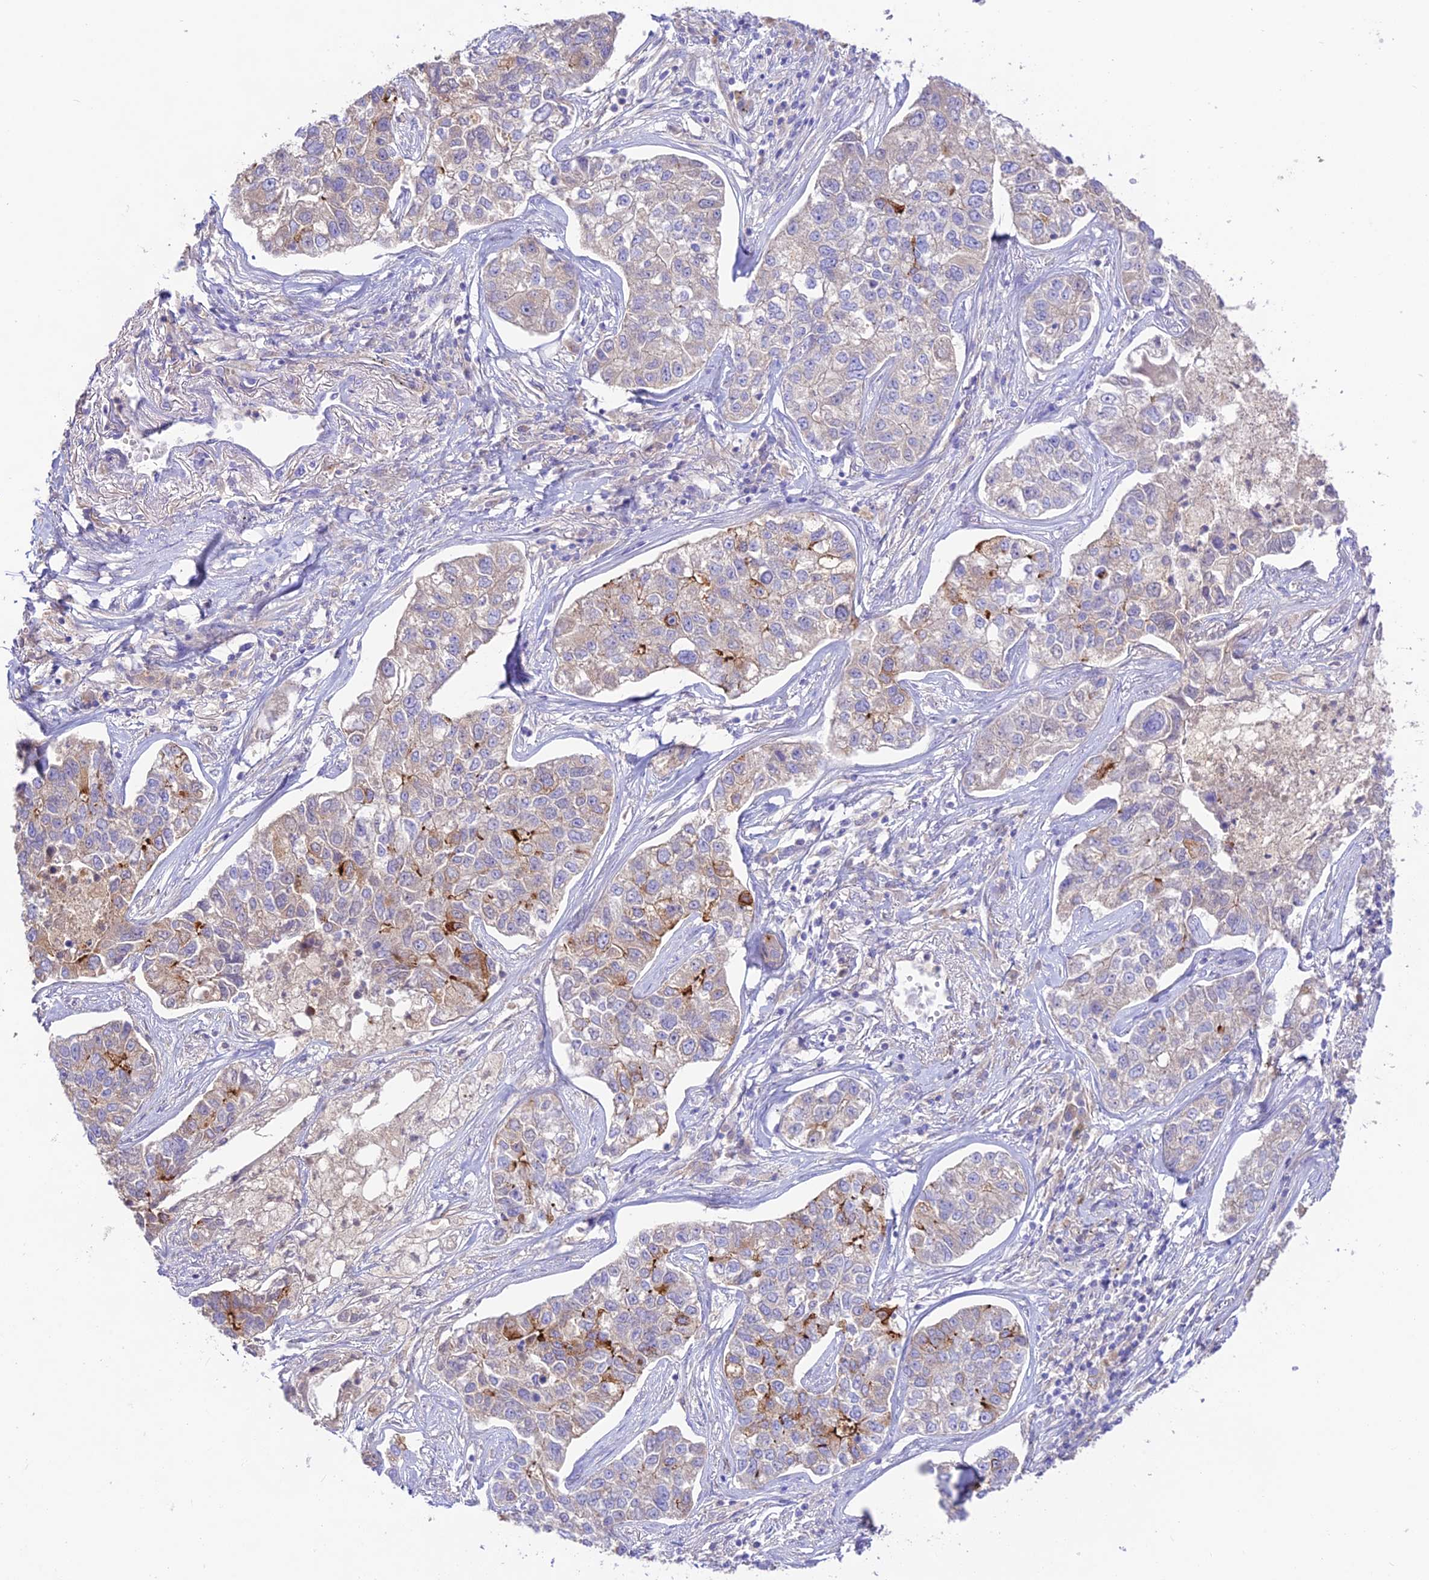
{"staining": {"intensity": "moderate", "quantity": "<25%", "location": "cytoplasmic/membranous"}, "tissue": "lung cancer", "cell_type": "Tumor cells", "image_type": "cancer", "snomed": [{"axis": "morphology", "description": "Adenocarcinoma, NOS"}, {"axis": "topography", "description": "Lung"}], "caption": "Immunohistochemistry (IHC) (DAB (3,3'-diaminobenzidine)) staining of adenocarcinoma (lung) exhibits moderate cytoplasmic/membranous protein expression in about <25% of tumor cells.", "gene": "NLRP9", "patient": {"sex": "male", "age": 49}}